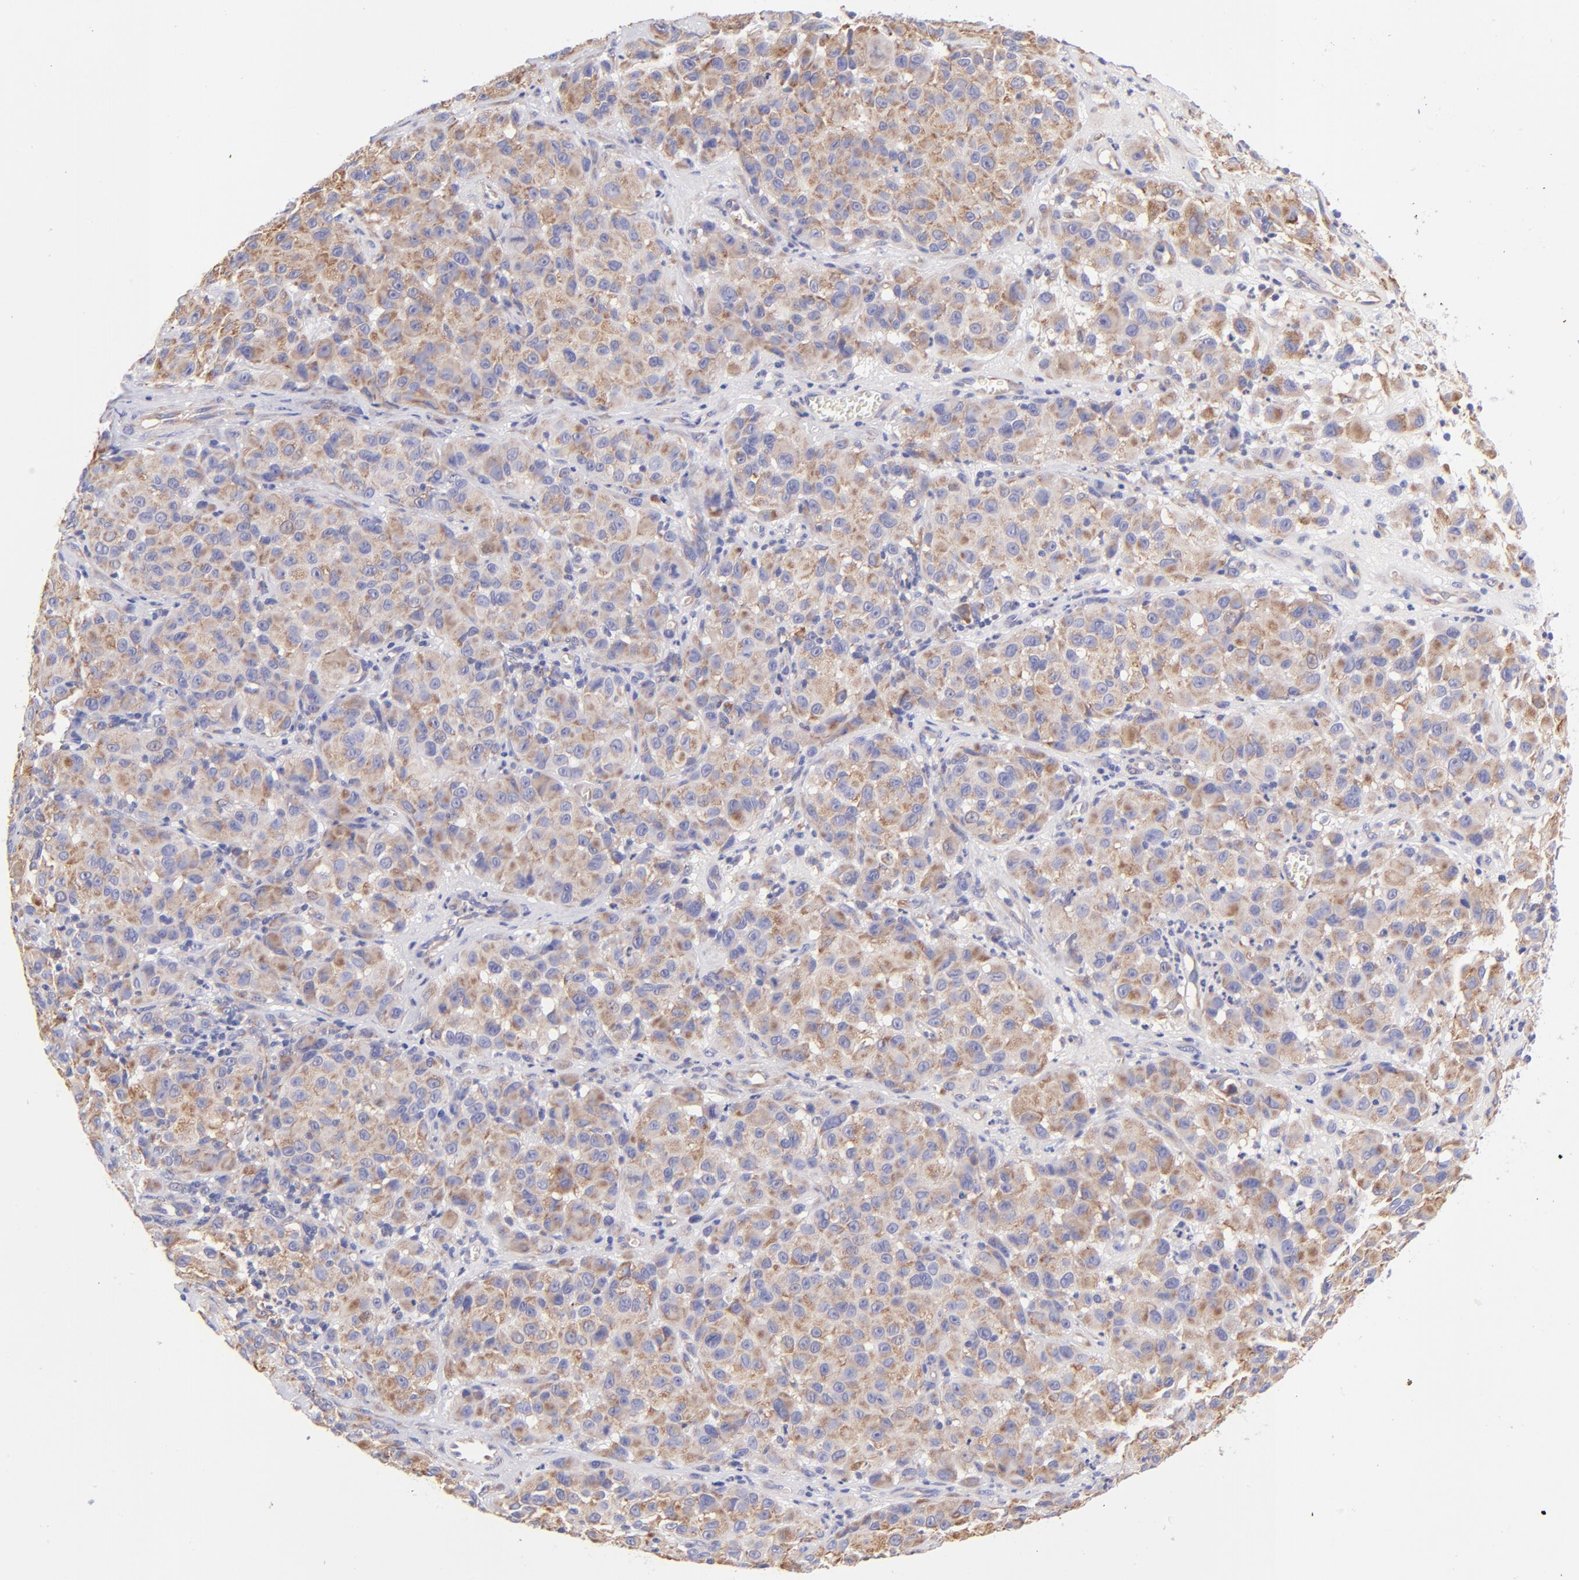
{"staining": {"intensity": "moderate", "quantity": ">75%", "location": "cytoplasmic/membranous"}, "tissue": "melanoma", "cell_type": "Tumor cells", "image_type": "cancer", "snomed": [{"axis": "morphology", "description": "Malignant melanoma, NOS"}, {"axis": "topography", "description": "Skin"}], "caption": "A brown stain labels moderate cytoplasmic/membranous expression of a protein in melanoma tumor cells. (DAB (3,3'-diaminobenzidine) = brown stain, brightfield microscopy at high magnification).", "gene": "RPL11", "patient": {"sex": "female", "age": 21}}